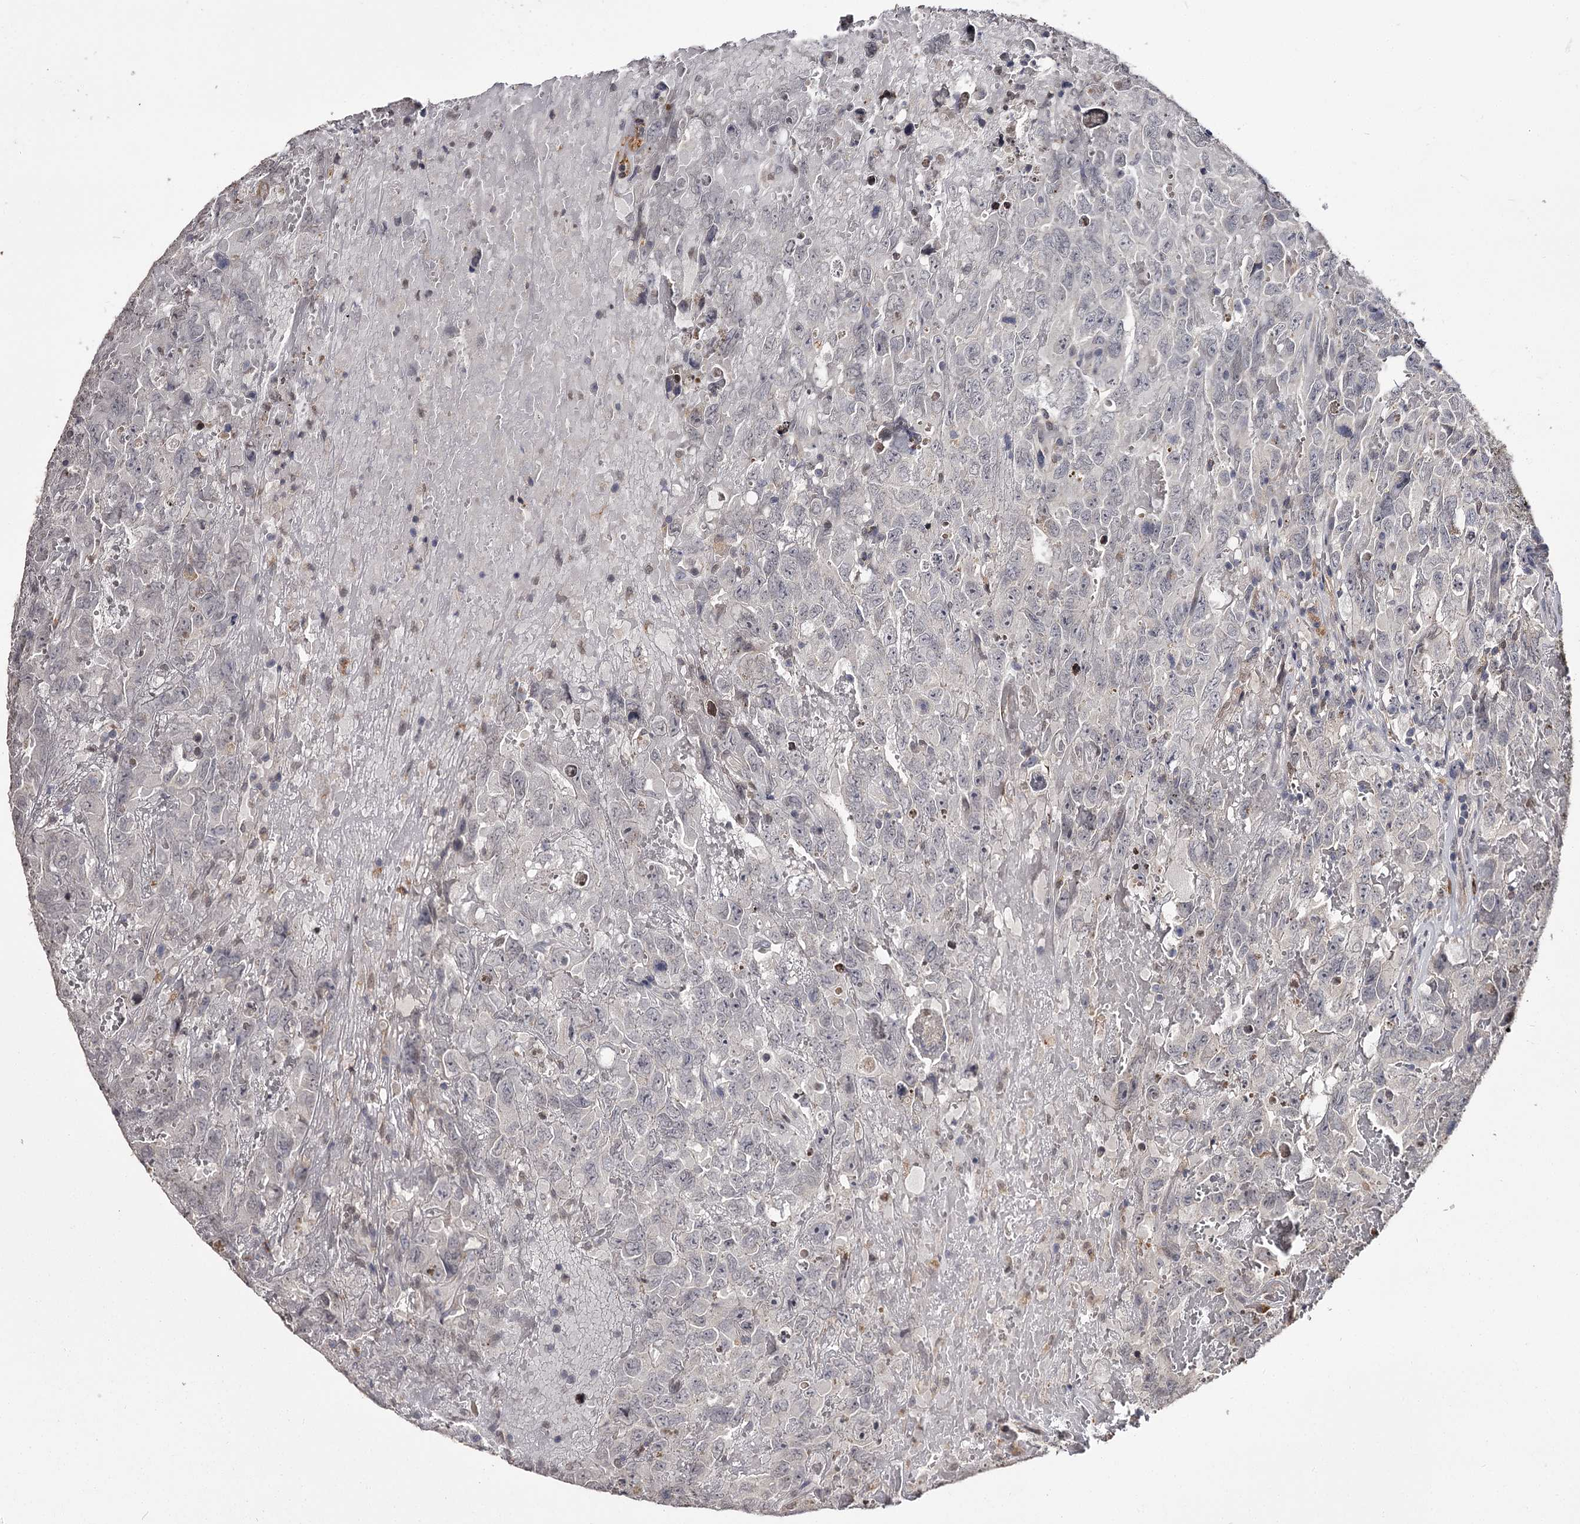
{"staining": {"intensity": "negative", "quantity": "none", "location": "none"}, "tissue": "testis cancer", "cell_type": "Tumor cells", "image_type": "cancer", "snomed": [{"axis": "morphology", "description": "Carcinoma, Embryonal, NOS"}, {"axis": "topography", "description": "Testis"}], "caption": "Tumor cells show no significant expression in testis cancer (embryonal carcinoma). The staining was performed using DAB (3,3'-diaminobenzidine) to visualize the protein expression in brown, while the nuclei were stained in blue with hematoxylin (Magnification: 20x).", "gene": "SLC32A1", "patient": {"sex": "male", "age": 45}}